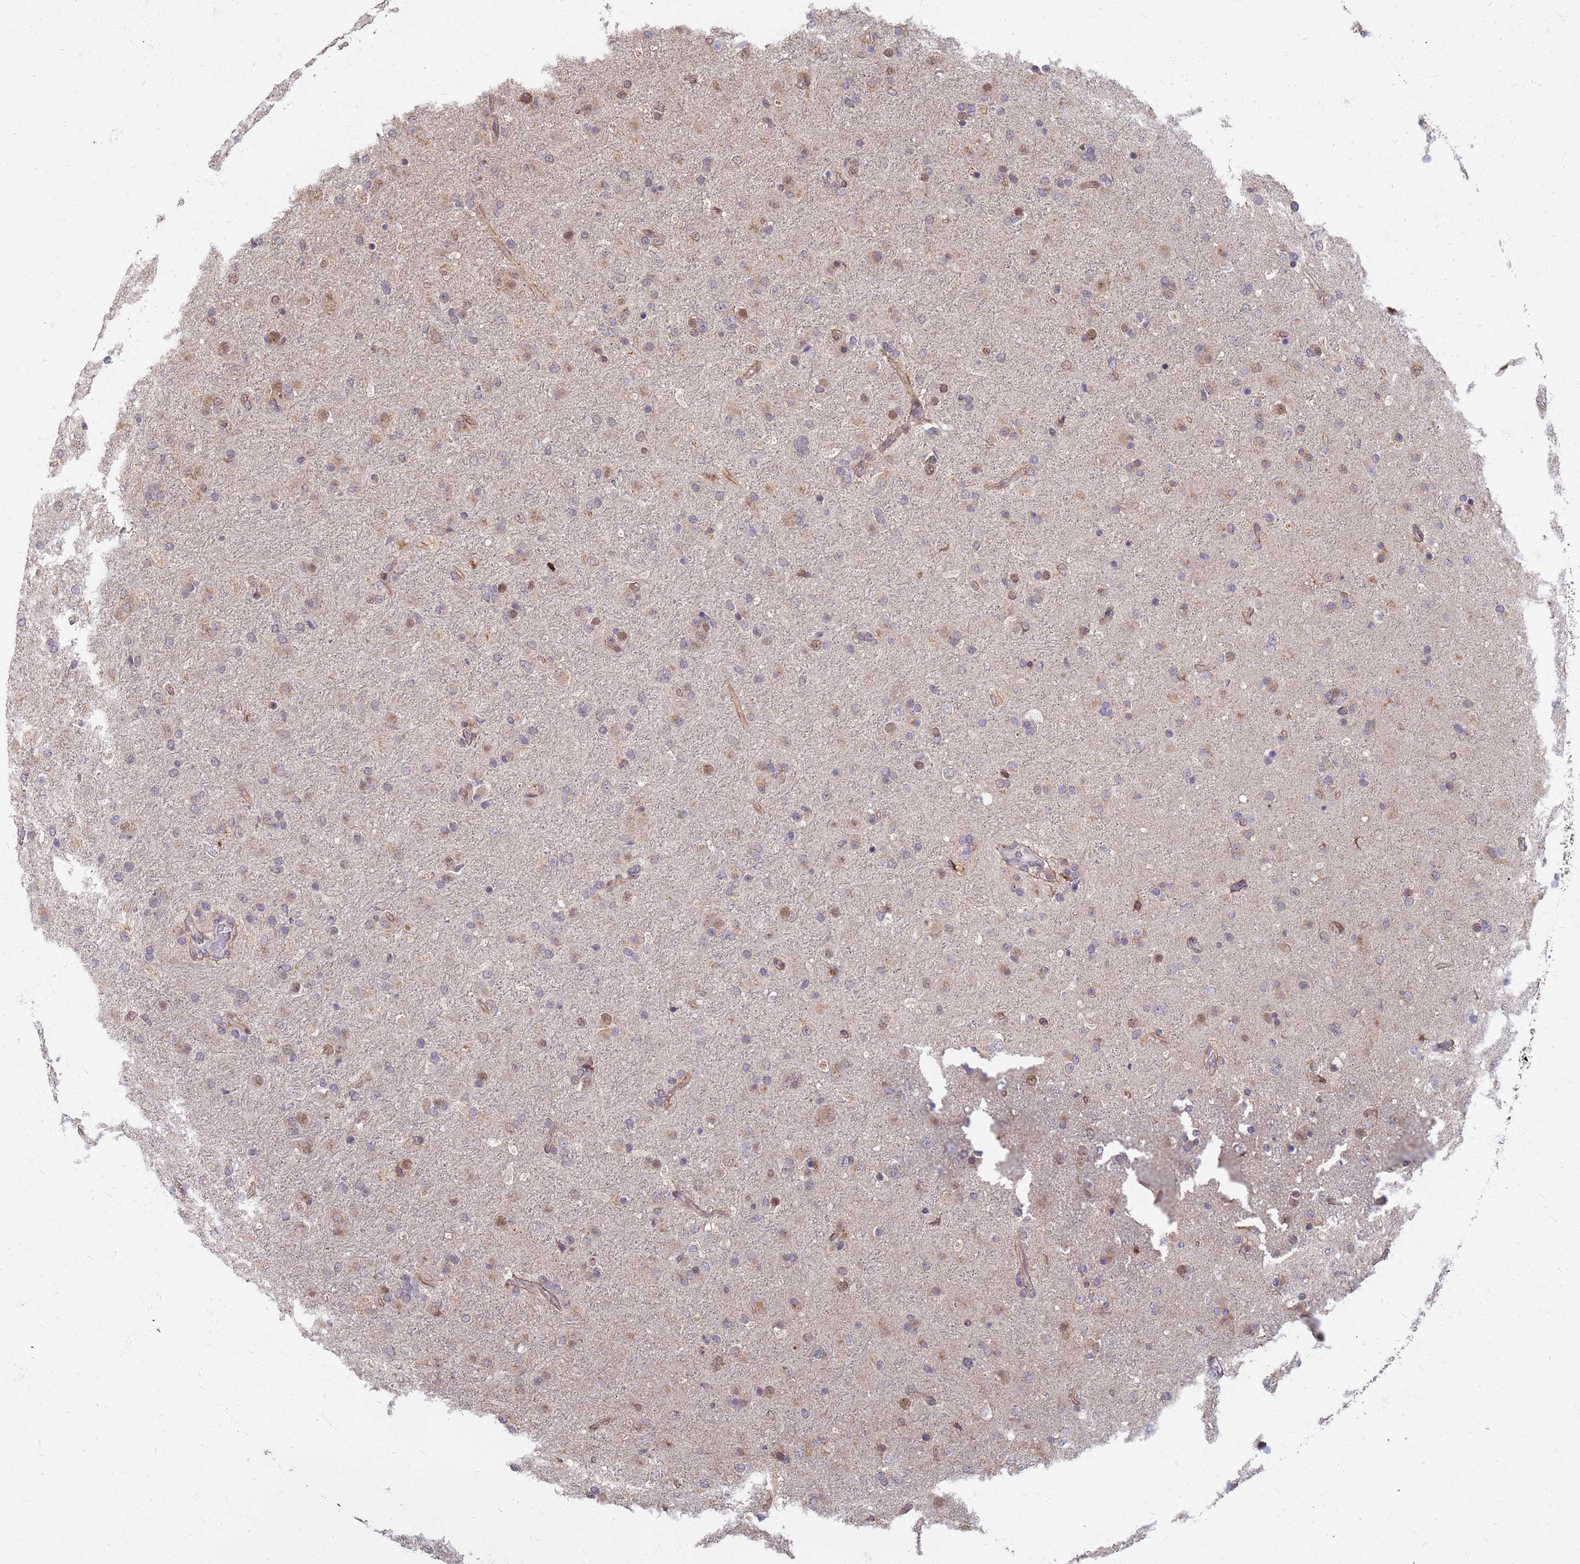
{"staining": {"intensity": "weak", "quantity": "<25%", "location": "cytoplasmic/membranous"}, "tissue": "glioma", "cell_type": "Tumor cells", "image_type": "cancer", "snomed": [{"axis": "morphology", "description": "Glioma, malignant, Low grade"}, {"axis": "topography", "description": "Brain"}], "caption": "DAB (3,3'-diaminobenzidine) immunohistochemical staining of human glioma reveals no significant staining in tumor cells. Brightfield microscopy of immunohistochemistry stained with DAB (3,3'-diaminobenzidine) (brown) and hematoxylin (blue), captured at high magnification.", "gene": "ITGB4", "patient": {"sex": "male", "age": 65}}